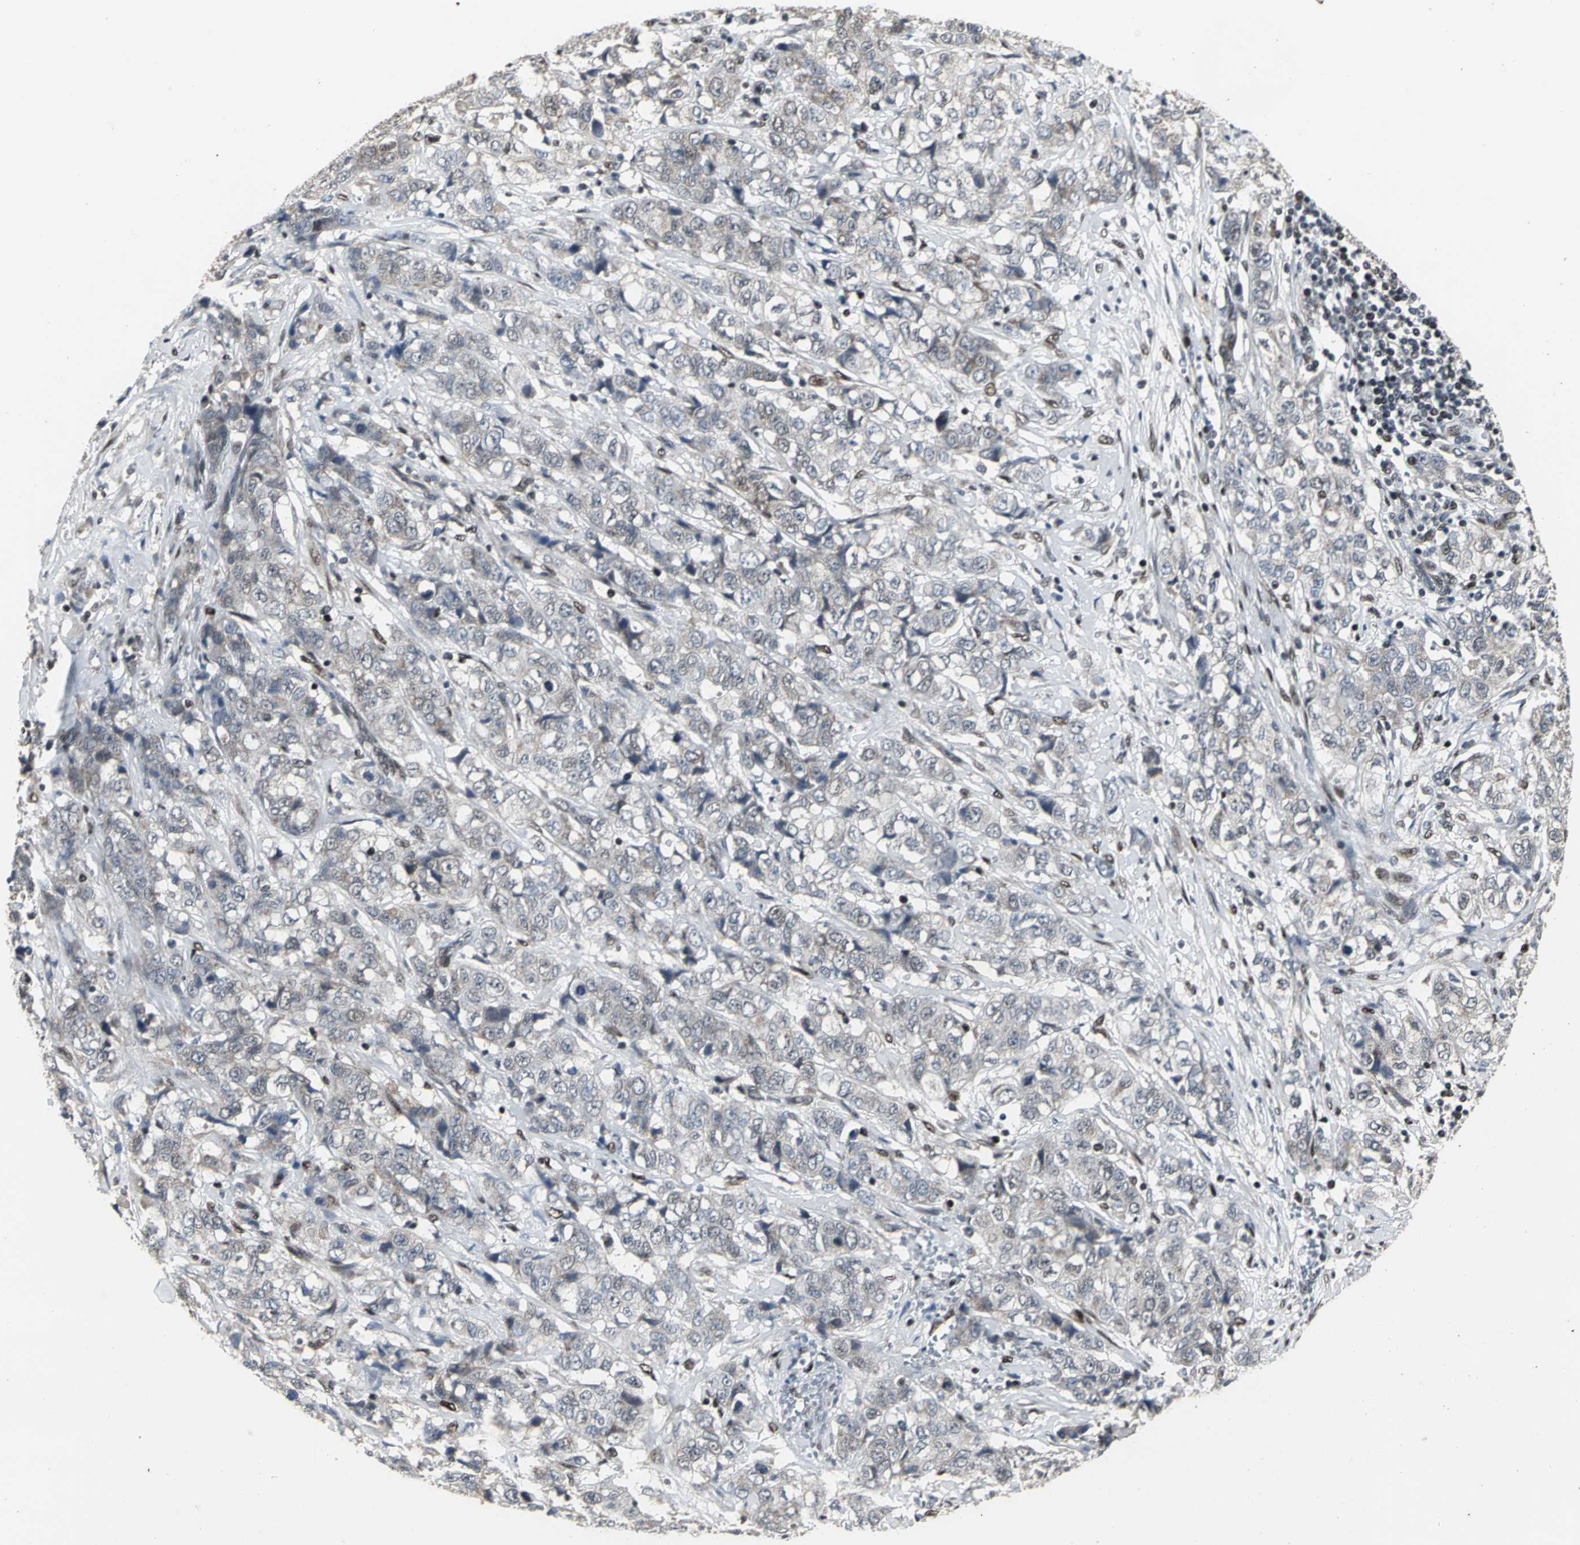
{"staining": {"intensity": "weak", "quantity": "<25%", "location": "cytoplasmic/membranous"}, "tissue": "stomach cancer", "cell_type": "Tumor cells", "image_type": "cancer", "snomed": [{"axis": "morphology", "description": "Adenocarcinoma, NOS"}, {"axis": "topography", "description": "Stomach"}], "caption": "This photomicrograph is of stomach adenocarcinoma stained with immunohistochemistry to label a protein in brown with the nuclei are counter-stained blue. There is no staining in tumor cells. Nuclei are stained in blue.", "gene": "SRF", "patient": {"sex": "male", "age": 48}}